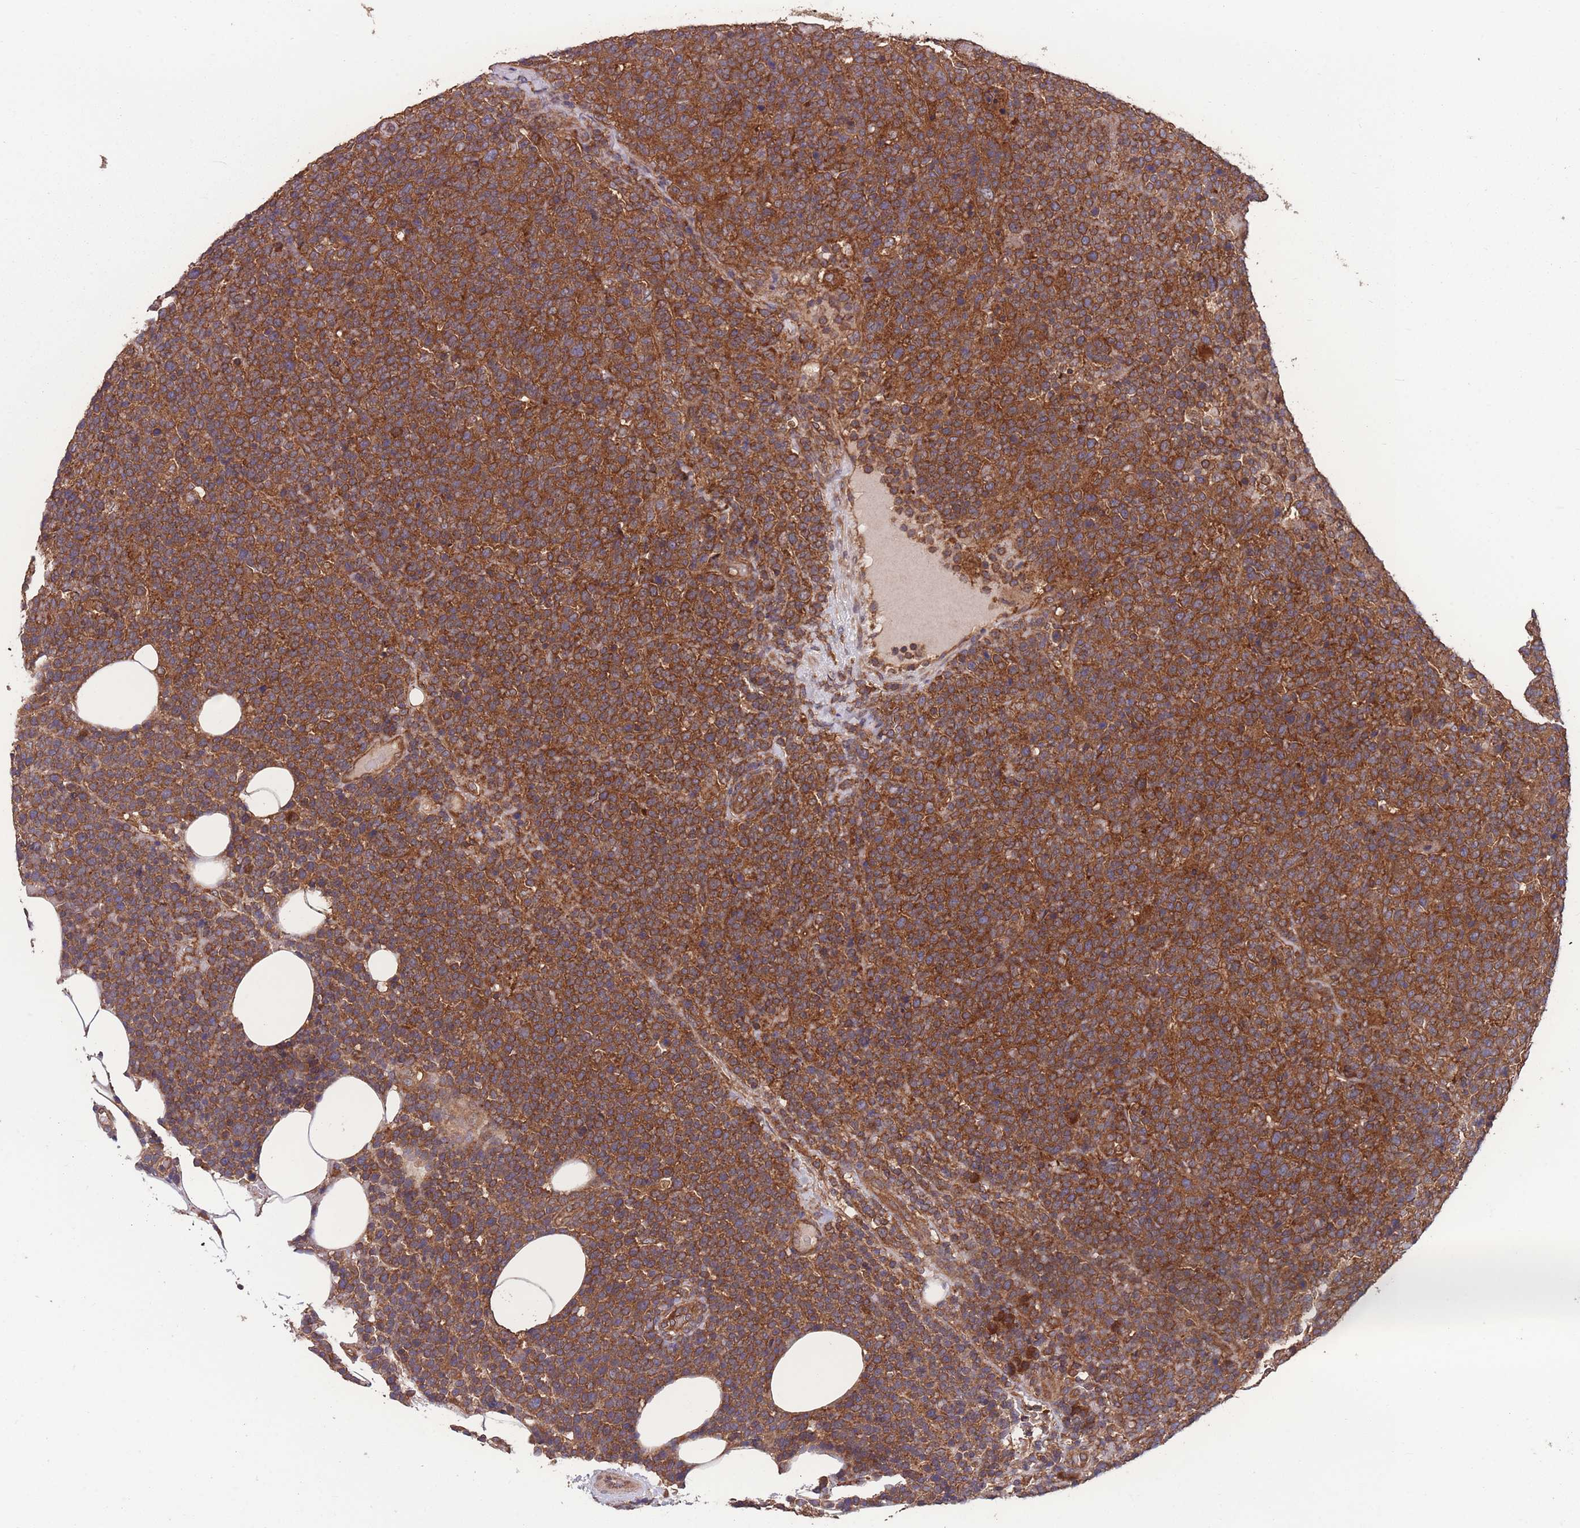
{"staining": {"intensity": "strong", "quantity": ">75%", "location": "cytoplasmic/membranous"}, "tissue": "lymphoma", "cell_type": "Tumor cells", "image_type": "cancer", "snomed": [{"axis": "morphology", "description": "Malignant lymphoma, non-Hodgkin's type, High grade"}, {"axis": "topography", "description": "Lymph node"}], "caption": "DAB (3,3'-diaminobenzidine) immunohistochemical staining of lymphoma displays strong cytoplasmic/membranous protein positivity in about >75% of tumor cells.", "gene": "ZPR1", "patient": {"sex": "male", "age": 61}}